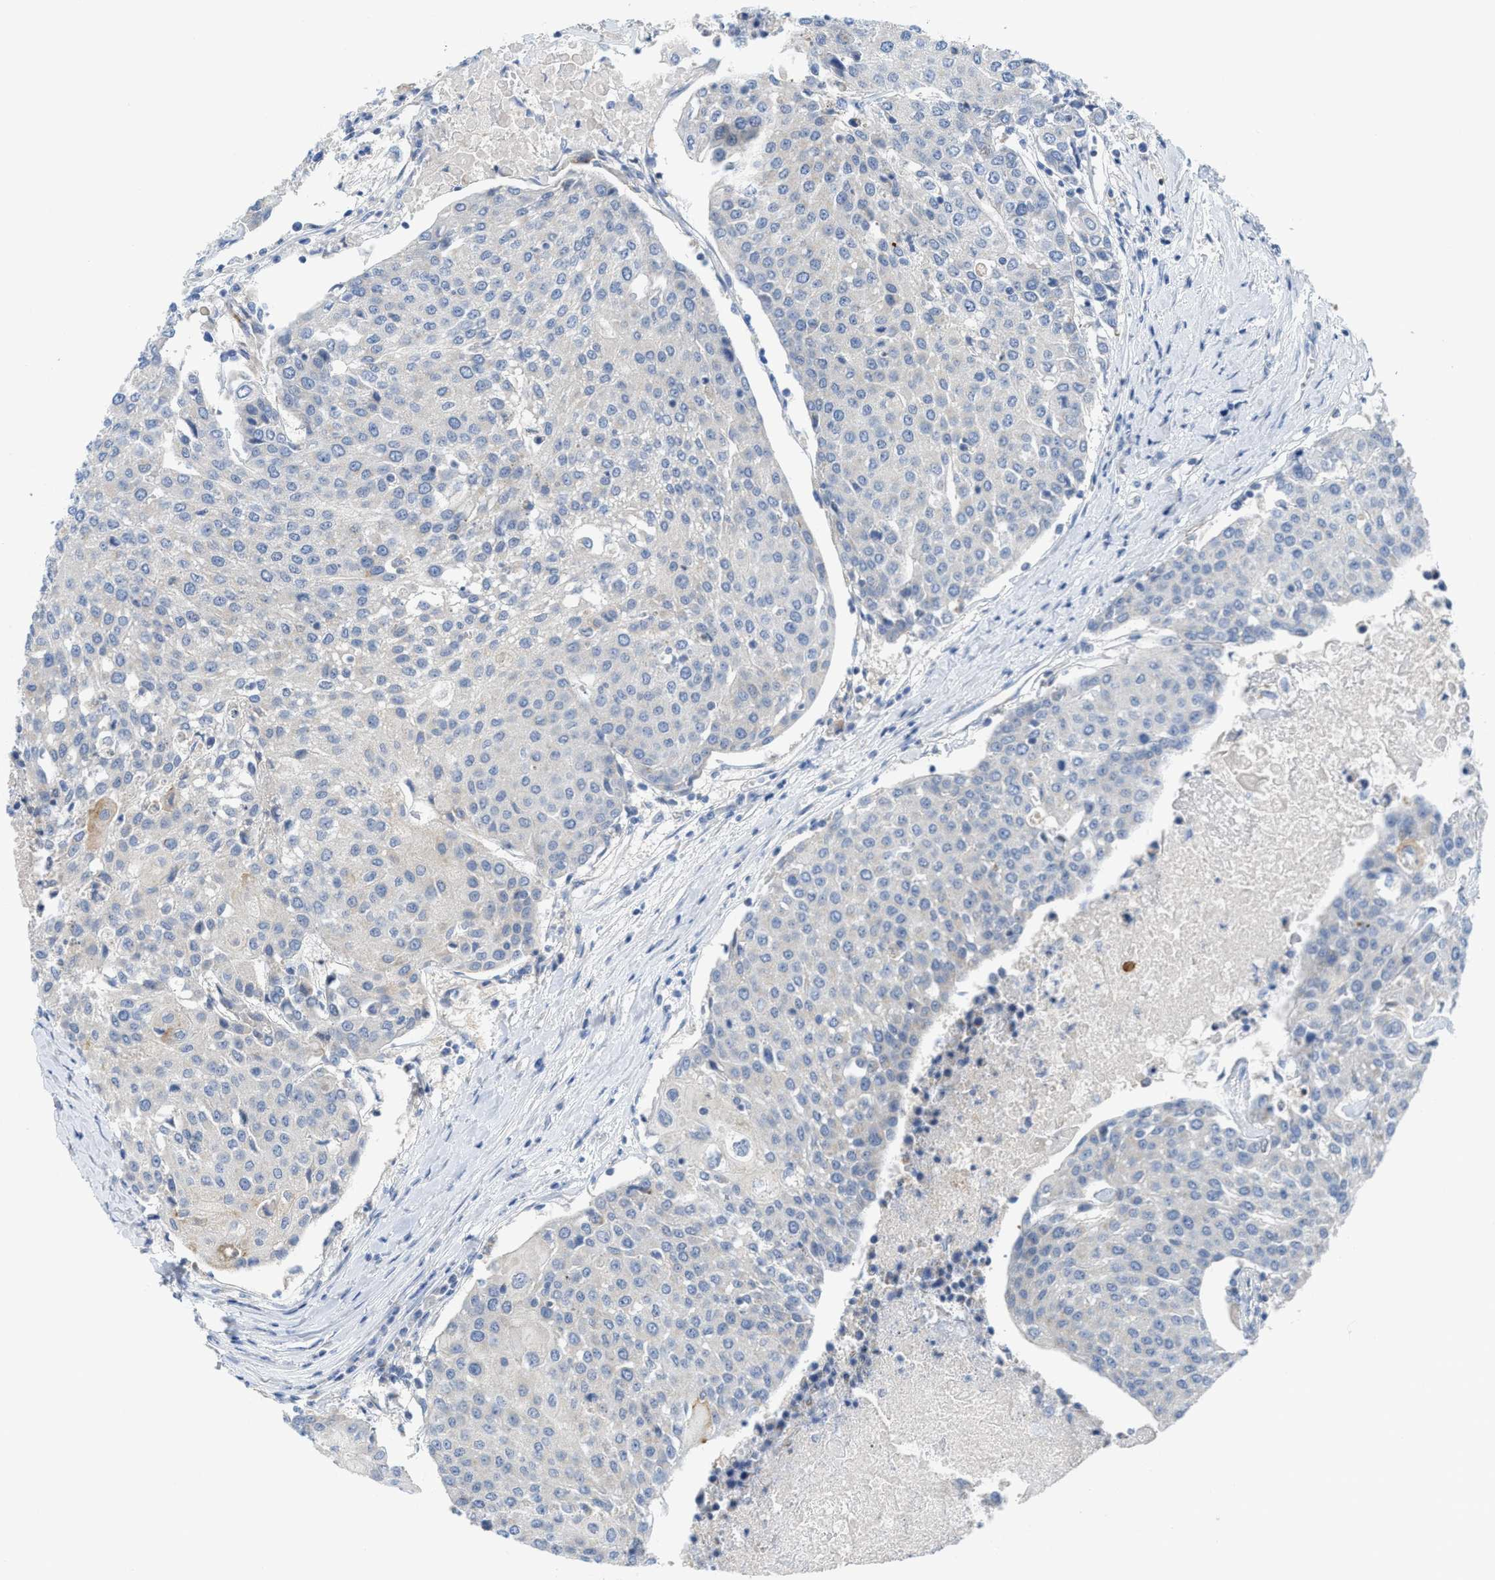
{"staining": {"intensity": "negative", "quantity": "none", "location": "none"}, "tissue": "urothelial cancer", "cell_type": "Tumor cells", "image_type": "cancer", "snomed": [{"axis": "morphology", "description": "Urothelial carcinoma, High grade"}, {"axis": "topography", "description": "Urinary bladder"}], "caption": "Human urothelial cancer stained for a protein using IHC displays no positivity in tumor cells.", "gene": "GATD3", "patient": {"sex": "female", "age": 85}}